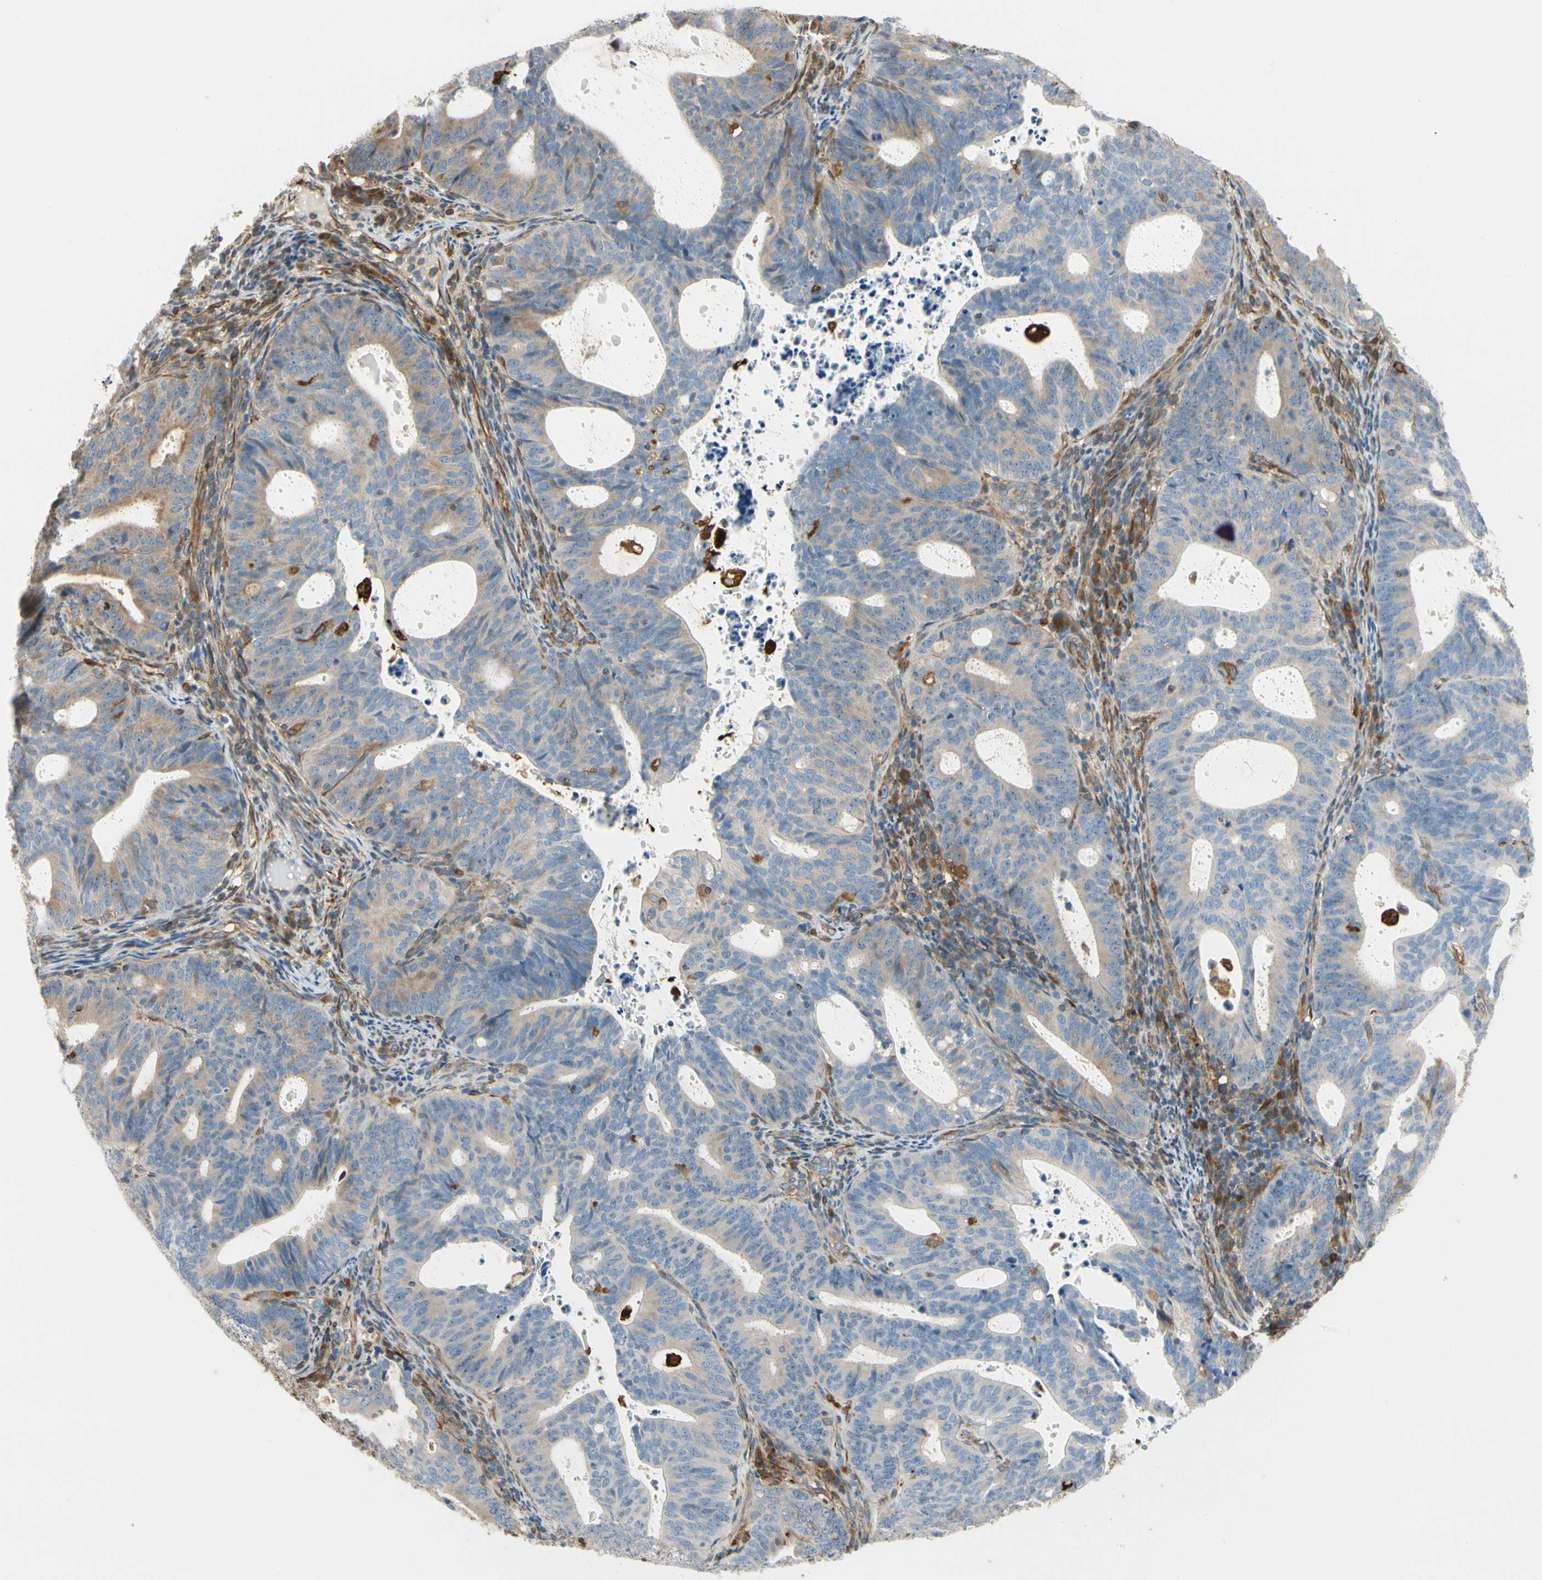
{"staining": {"intensity": "weak", "quantity": ">75%", "location": "cytoplasmic/membranous"}, "tissue": "endometrial cancer", "cell_type": "Tumor cells", "image_type": "cancer", "snomed": [{"axis": "morphology", "description": "Adenocarcinoma, NOS"}, {"axis": "topography", "description": "Uterus"}], "caption": "Immunohistochemistry (IHC) photomicrograph of human endometrial adenocarcinoma stained for a protein (brown), which shows low levels of weak cytoplasmic/membranous positivity in about >75% of tumor cells.", "gene": "FTH1", "patient": {"sex": "female", "age": 83}}